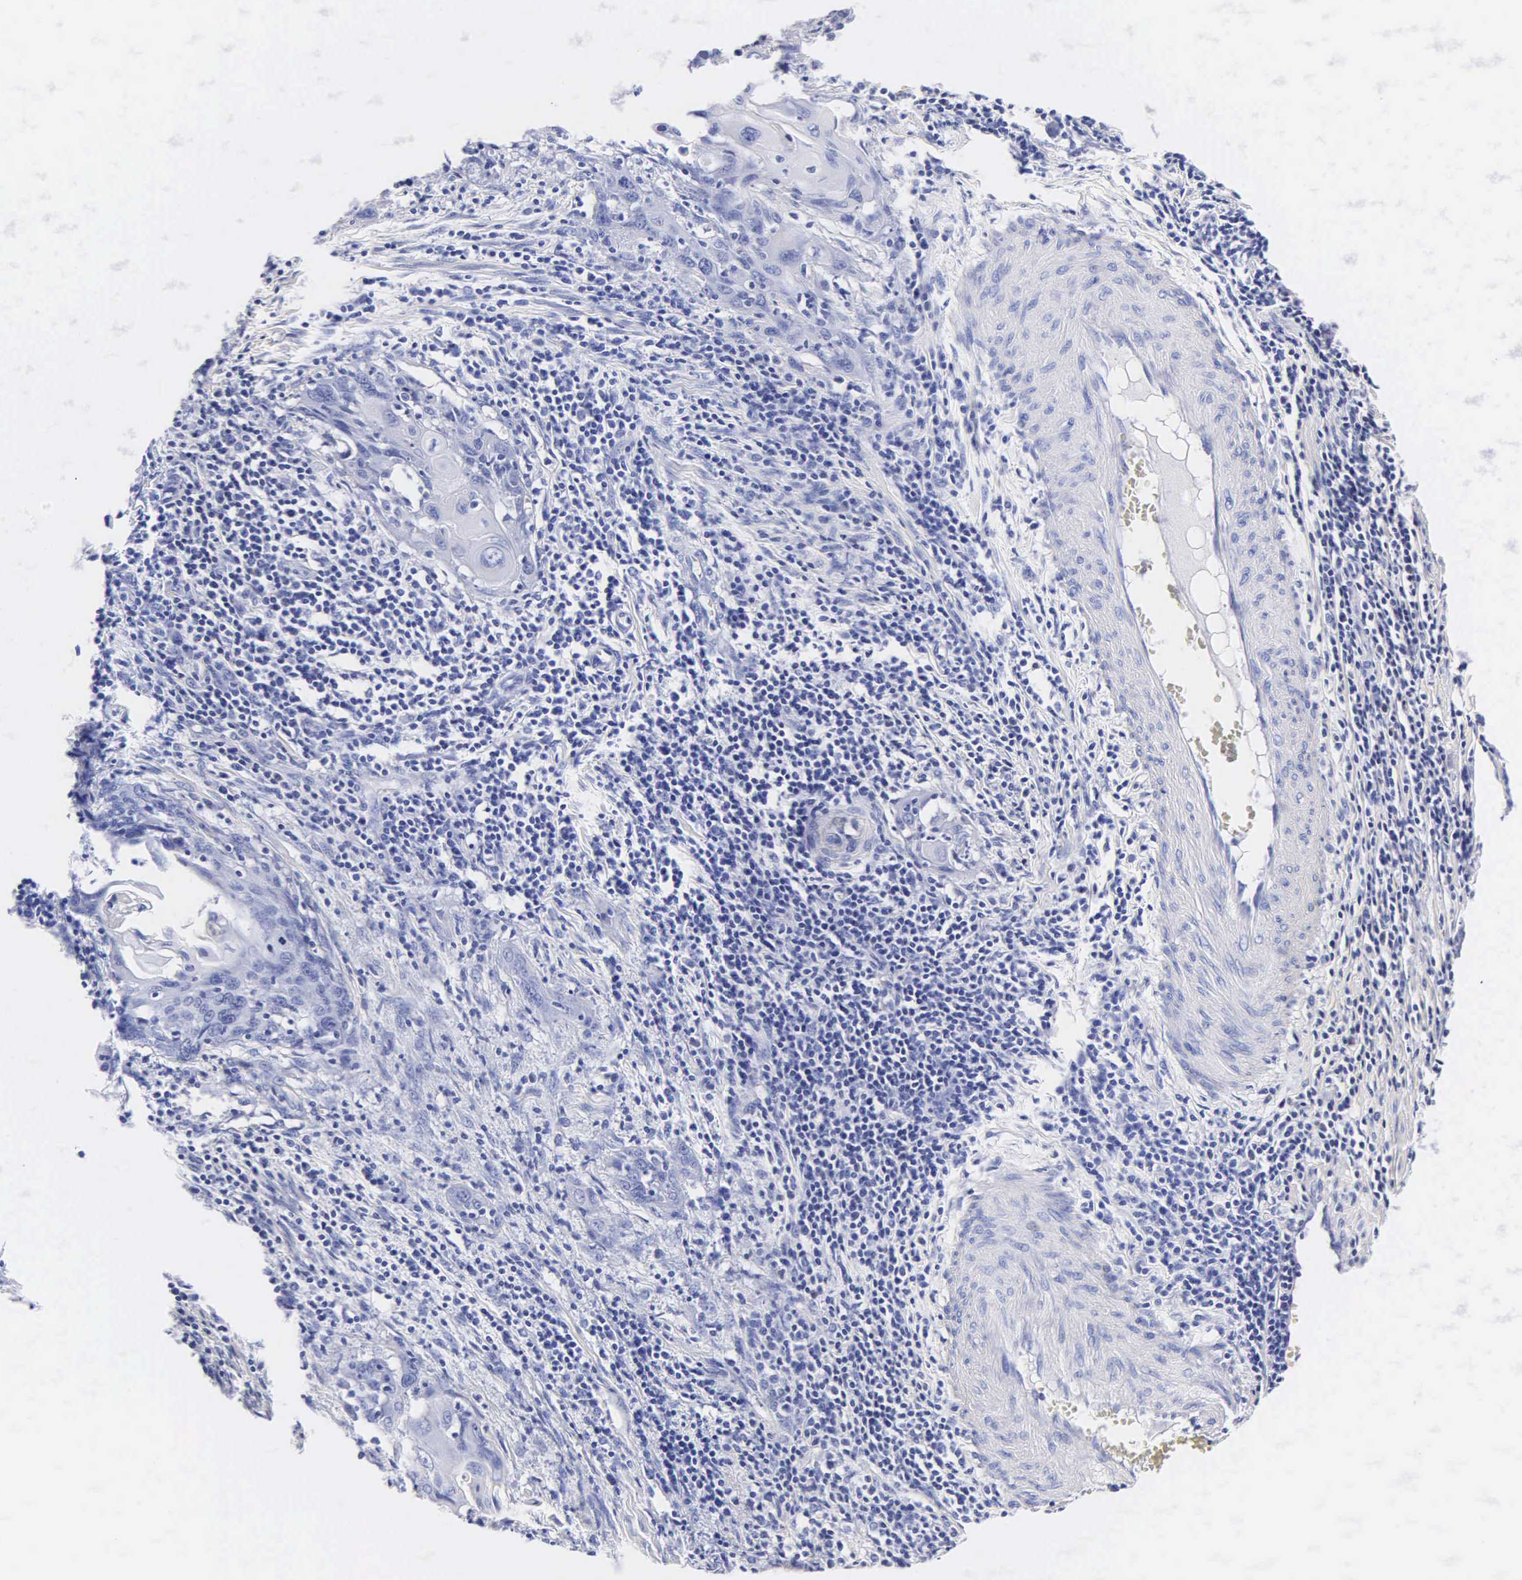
{"staining": {"intensity": "negative", "quantity": "none", "location": "none"}, "tissue": "cervical cancer", "cell_type": "Tumor cells", "image_type": "cancer", "snomed": [{"axis": "morphology", "description": "Squamous cell carcinoma, NOS"}, {"axis": "topography", "description": "Cervix"}], "caption": "Immunohistochemistry (IHC) of human cervical squamous cell carcinoma displays no positivity in tumor cells.", "gene": "MB", "patient": {"sex": "female", "age": 54}}